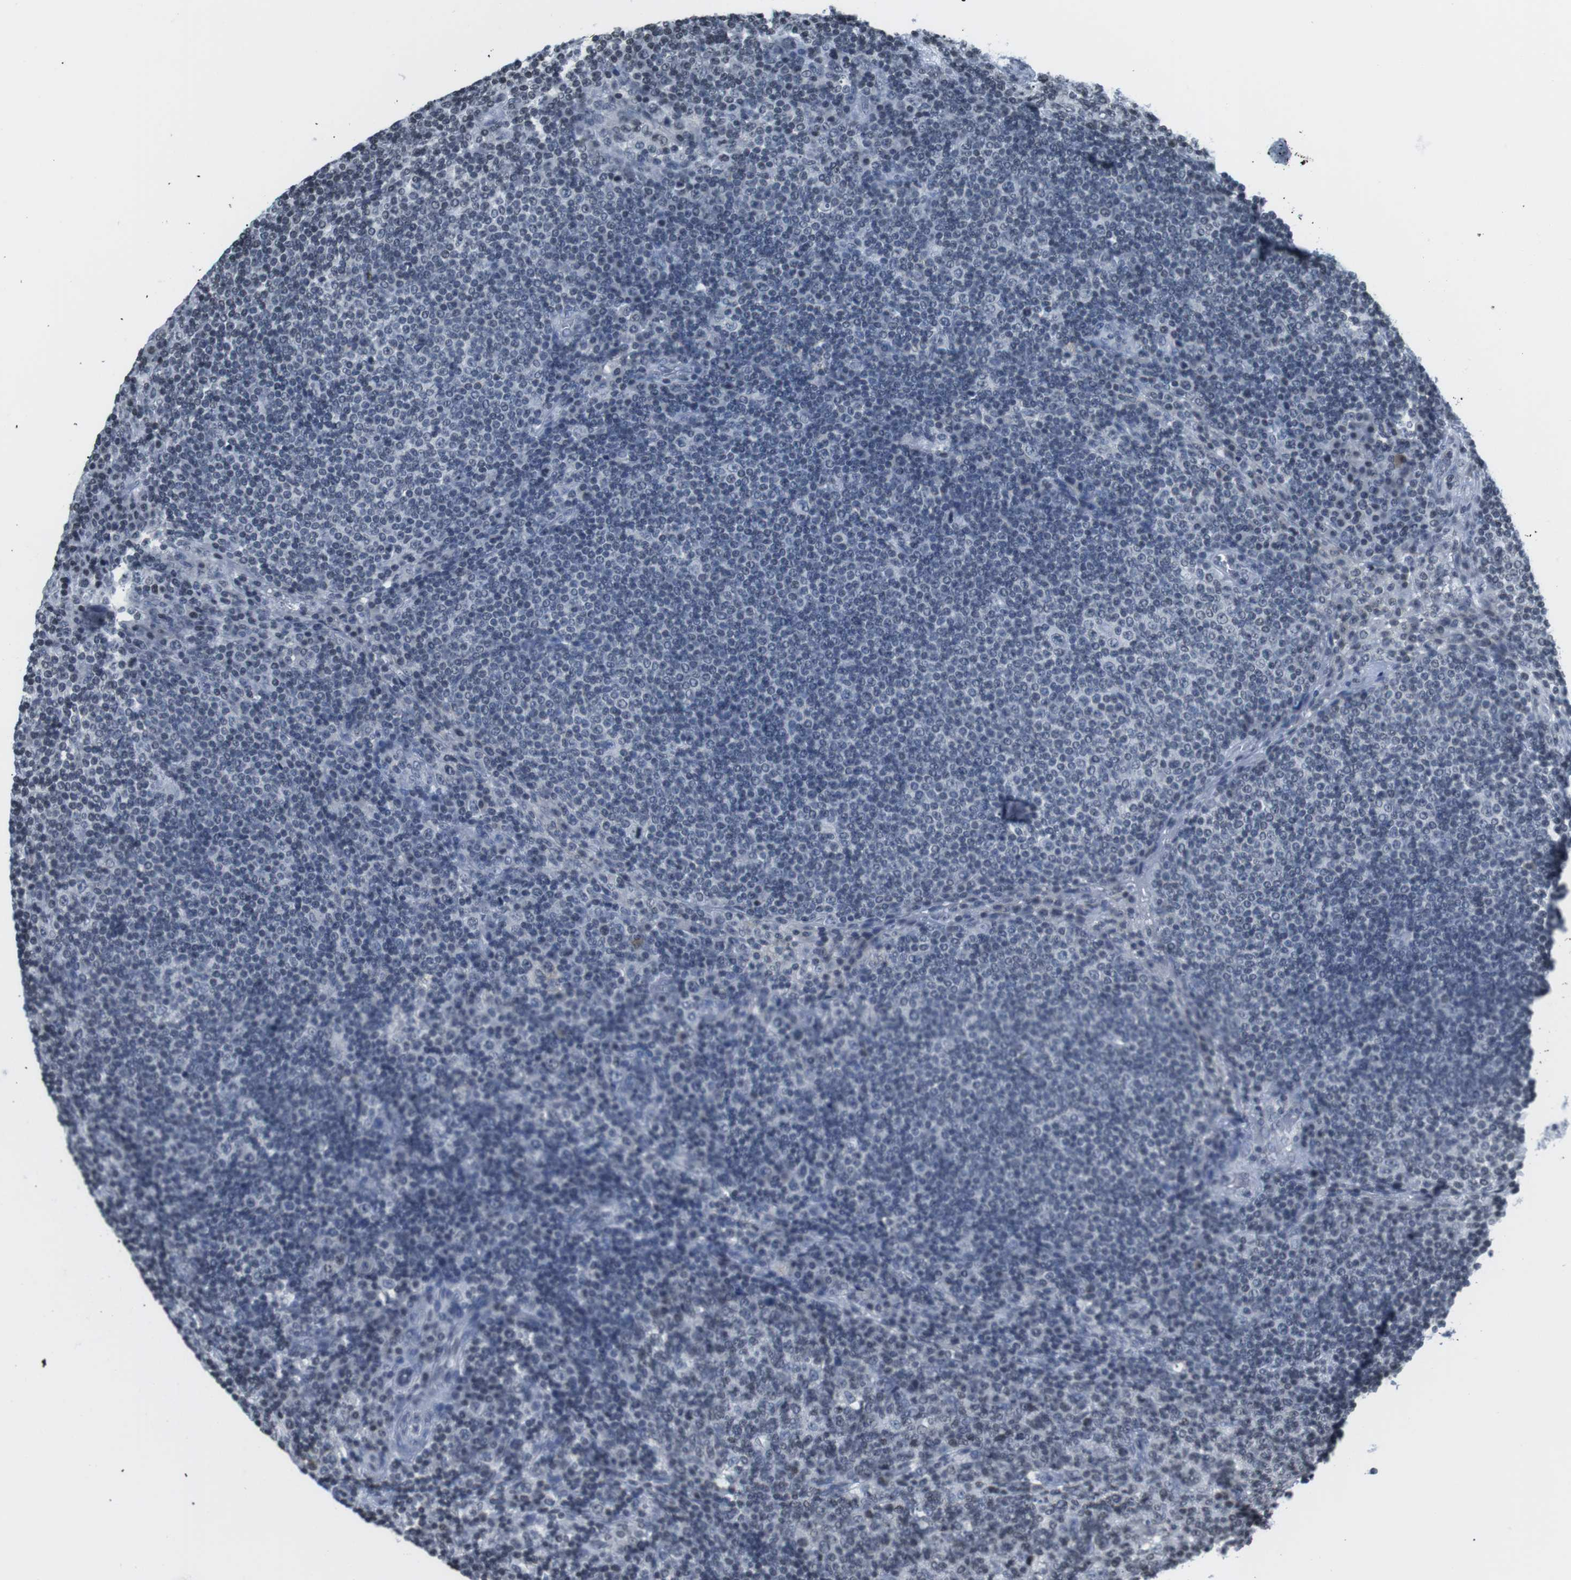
{"staining": {"intensity": "negative", "quantity": "none", "location": "none"}, "tissue": "lymph node", "cell_type": "Germinal center cells", "image_type": "normal", "snomed": [{"axis": "morphology", "description": "Normal tissue, NOS"}, {"axis": "topography", "description": "Lymph node"}], "caption": "DAB immunohistochemical staining of normal human lymph node shows no significant positivity in germinal center cells. The staining was performed using DAB (3,3'-diaminobenzidine) to visualize the protein expression in brown, while the nuclei were stained in blue with hematoxylin (Magnification: 20x).", "gene": "E2F2", "patient": {"sex": "female", "age": 53}}